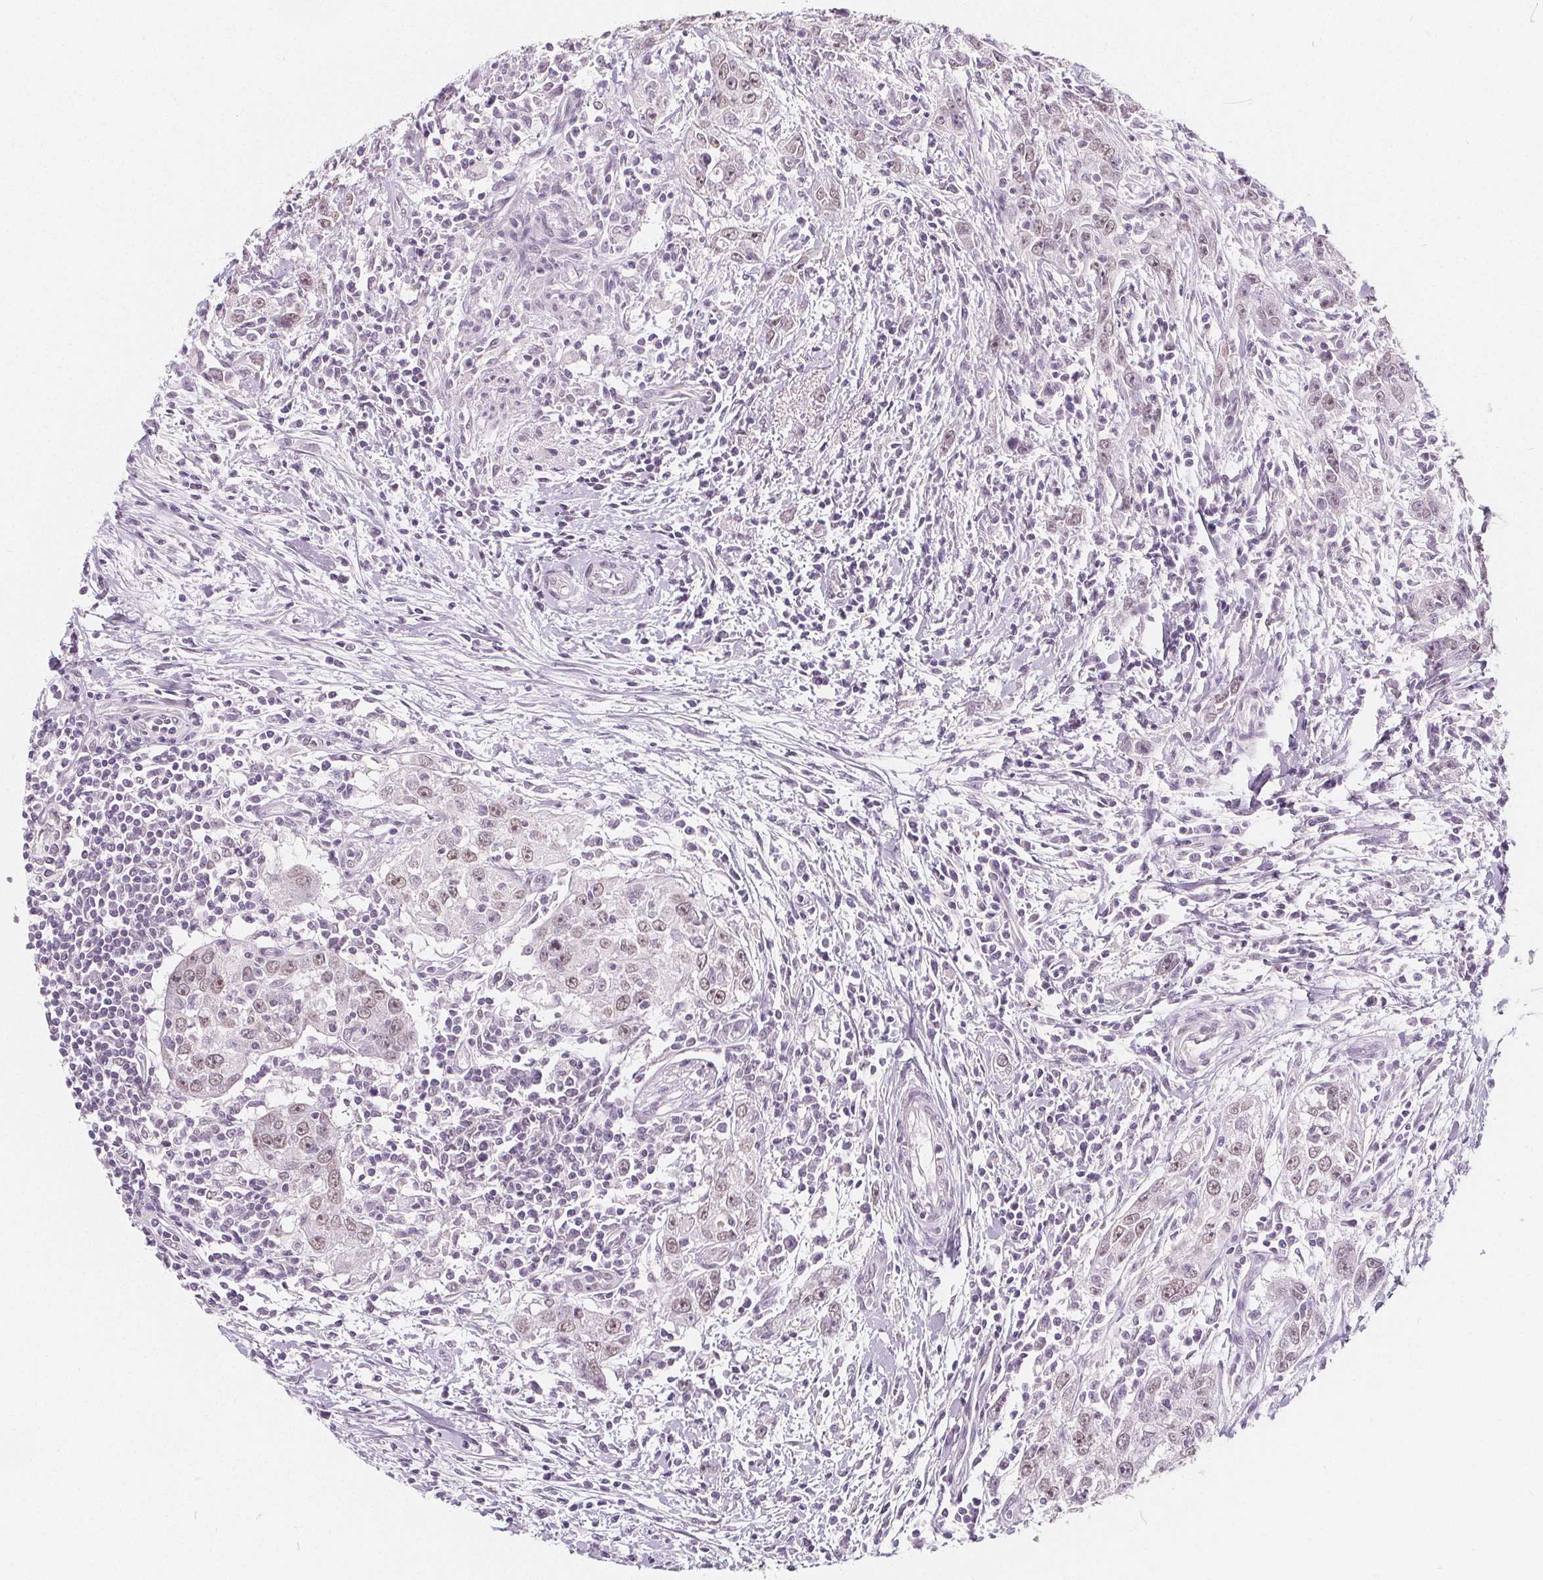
{"staining": {"intensity": "weak", "quantity": "25%-75%", "location": "nuclear"}, "tissue": "urothelial cancer", "cell_type": "Tumor cells", "image_type": "cancer", "snomed": [{"axis": "morphology", "description": "Urothelial carcinoma, High grade"}, {"axis": "topography", "description": "Urinary bladder"}], "caption": "Immunohistochemistry (IHC) (DAB (3,3'-diaminobenzidine)) staining of human urothelial carcinoma (high-grade) exhibits weak nuclear protein positivity in approximately 25%-75% of tumor cells.", "gene": "DBX2", "patient": {"sex": "male", "age": 83}}